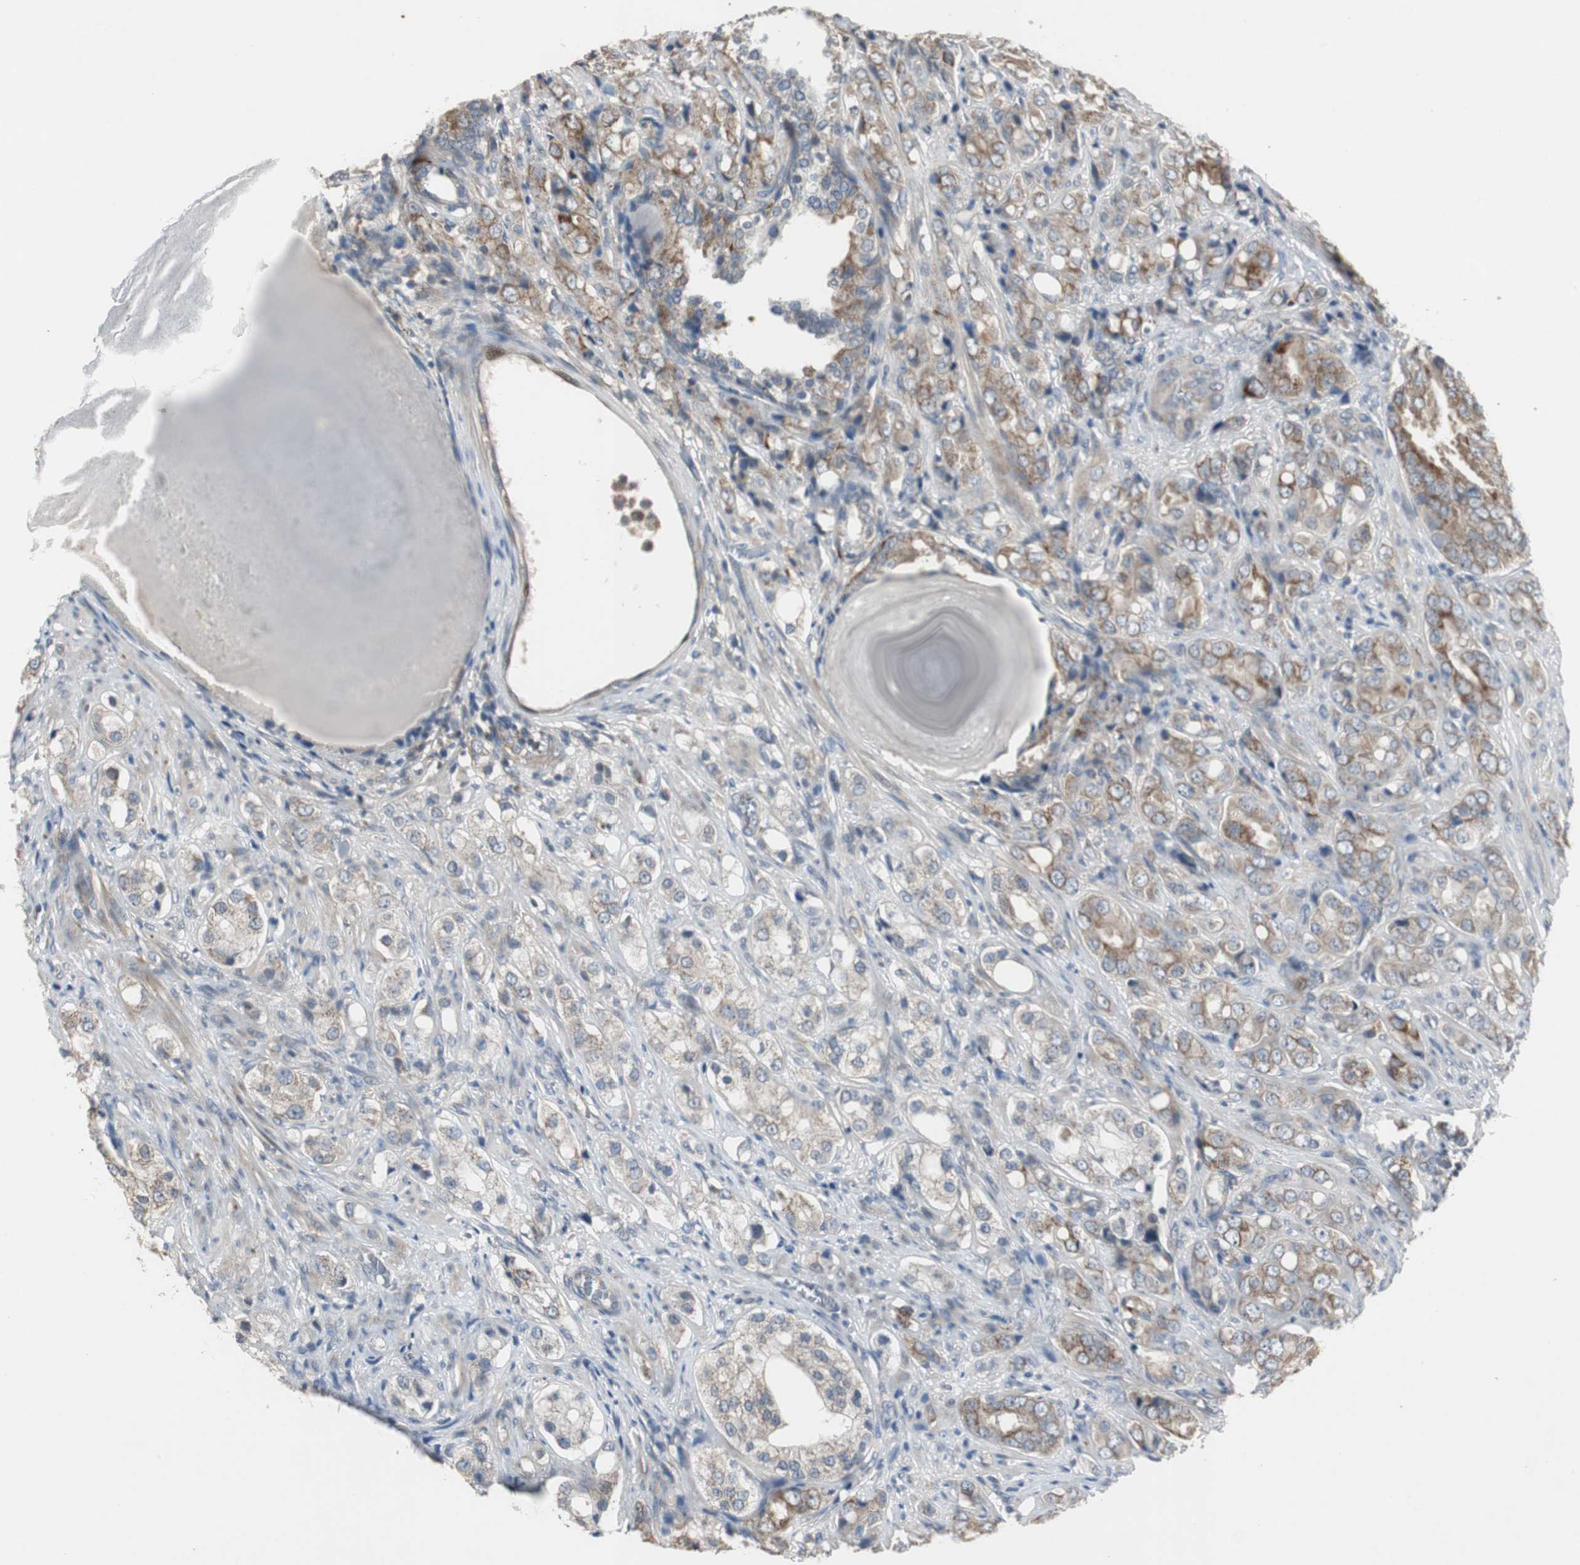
{"staining": {"intensity": "moderate", "quantity": "25%-75%", "location": "cytoplasmic/membranous"}, "tissue": "prostate cancer", "cell_type": "Tumor cells", "image_type": "cancer", "snomed": [{"axis": "morphology", "description": "Adenocarcinoma, High grade"}, {"axis": "topography", "description": "Prostate"}], "caption": "This micrograph demonstrates immunohistochemistry (IHC) staining of adenocarcinoma (high-grade) (prostate), with medium moderate cytoplasmic/membranous expression in about 25%-75% of tumor cells.", "gene": "MYT1", "patient": {"sex": "male", "age": 68}}